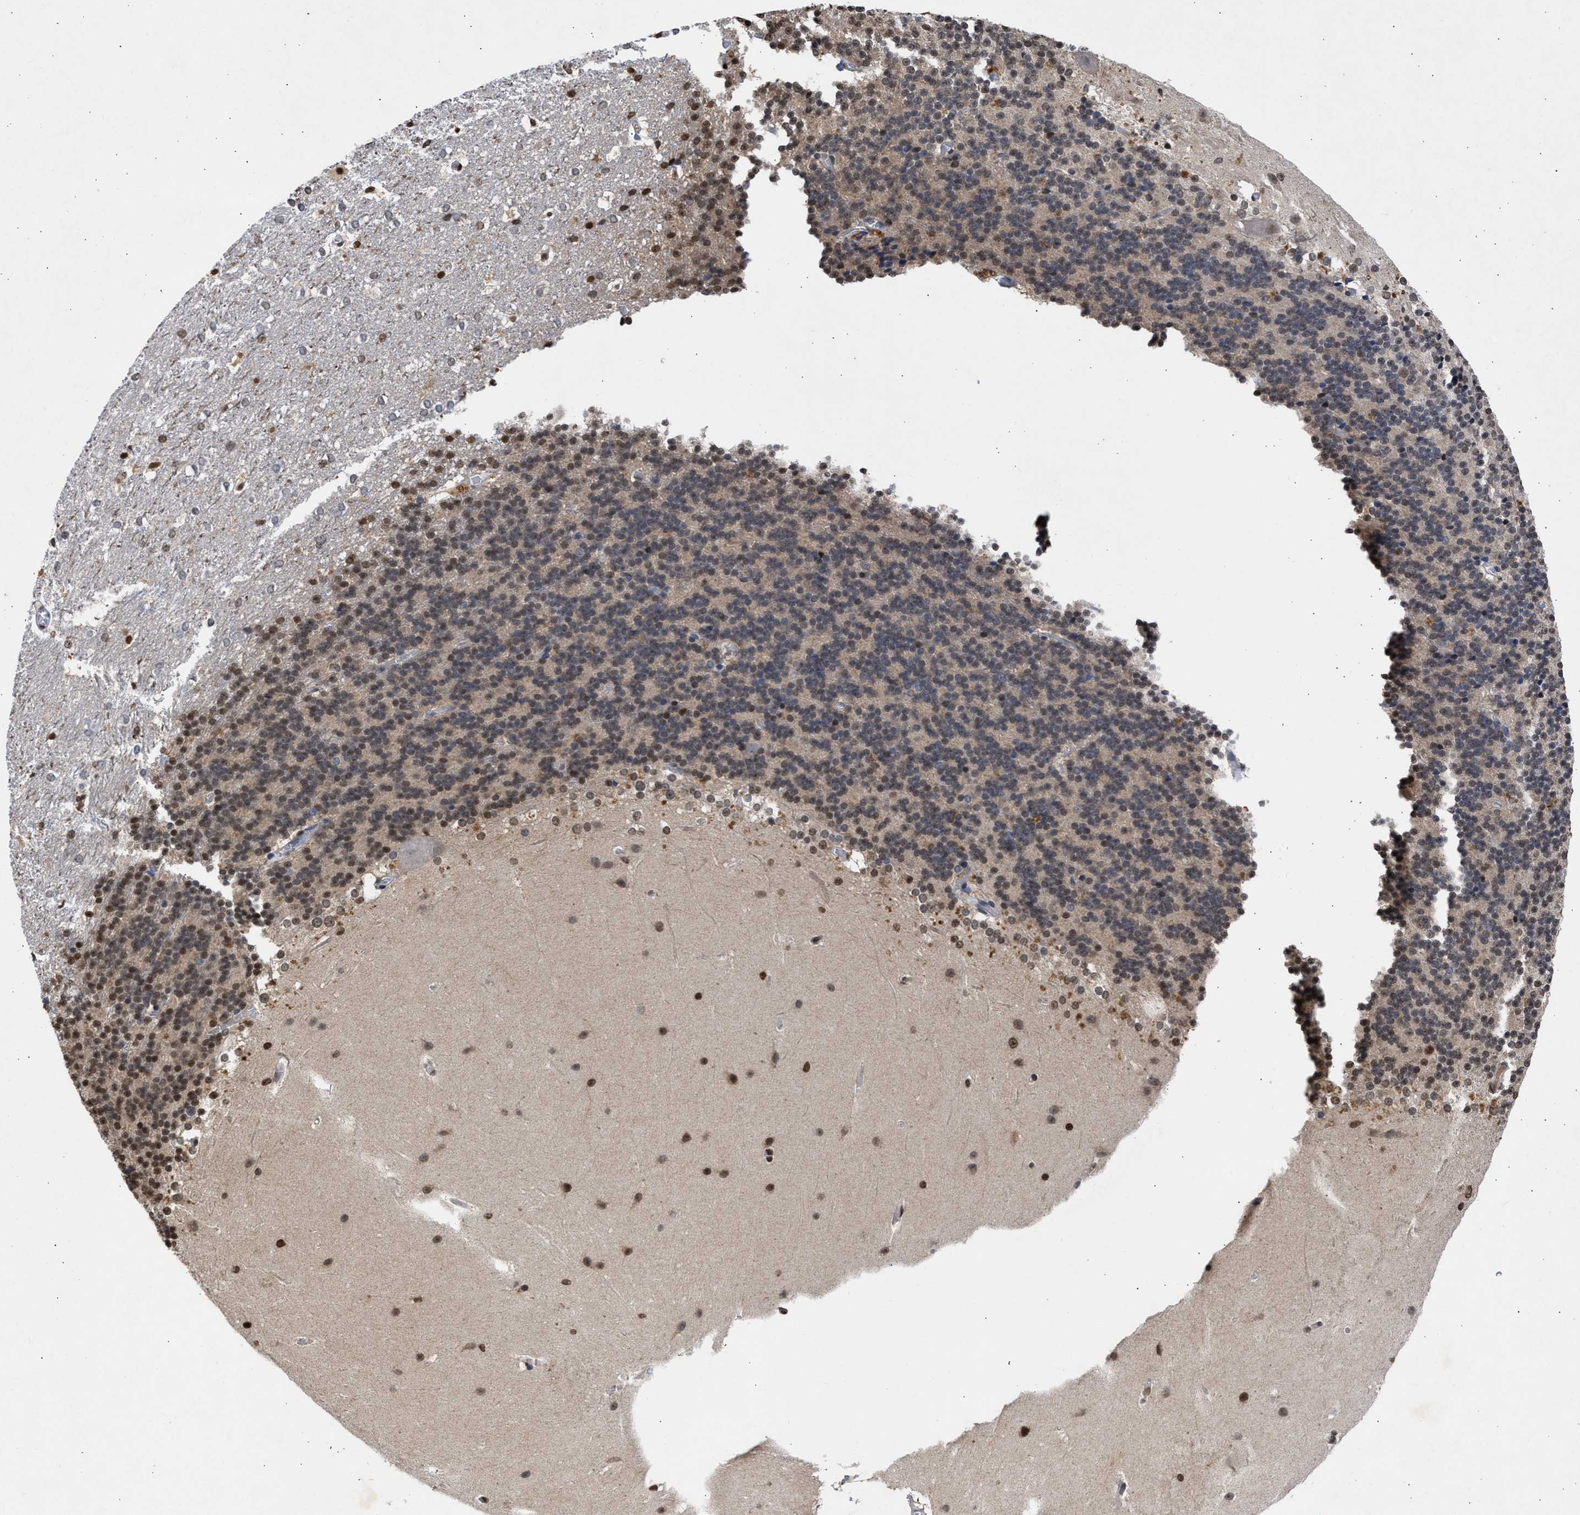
{"staining": {"intensity": "weak", "quantity": ">75%", "location": "nuclear"}, "tissue": "cerebellum", "cell_type": "Cells in granular layer", "image_type": "normal", "snomed": [{"axis": "morphology", "description": "Normal tissue, NOS"}, {"axis": "topography", "description": "Cerebellum"}], "caption": "This is a micrograph of immunohistochemistry staining of normal cerebellum, which shows weak positivity in the nuclear of cells in granular layer.", "gene": "NUP35", "patient": {"sex": "female", "age": 19}}